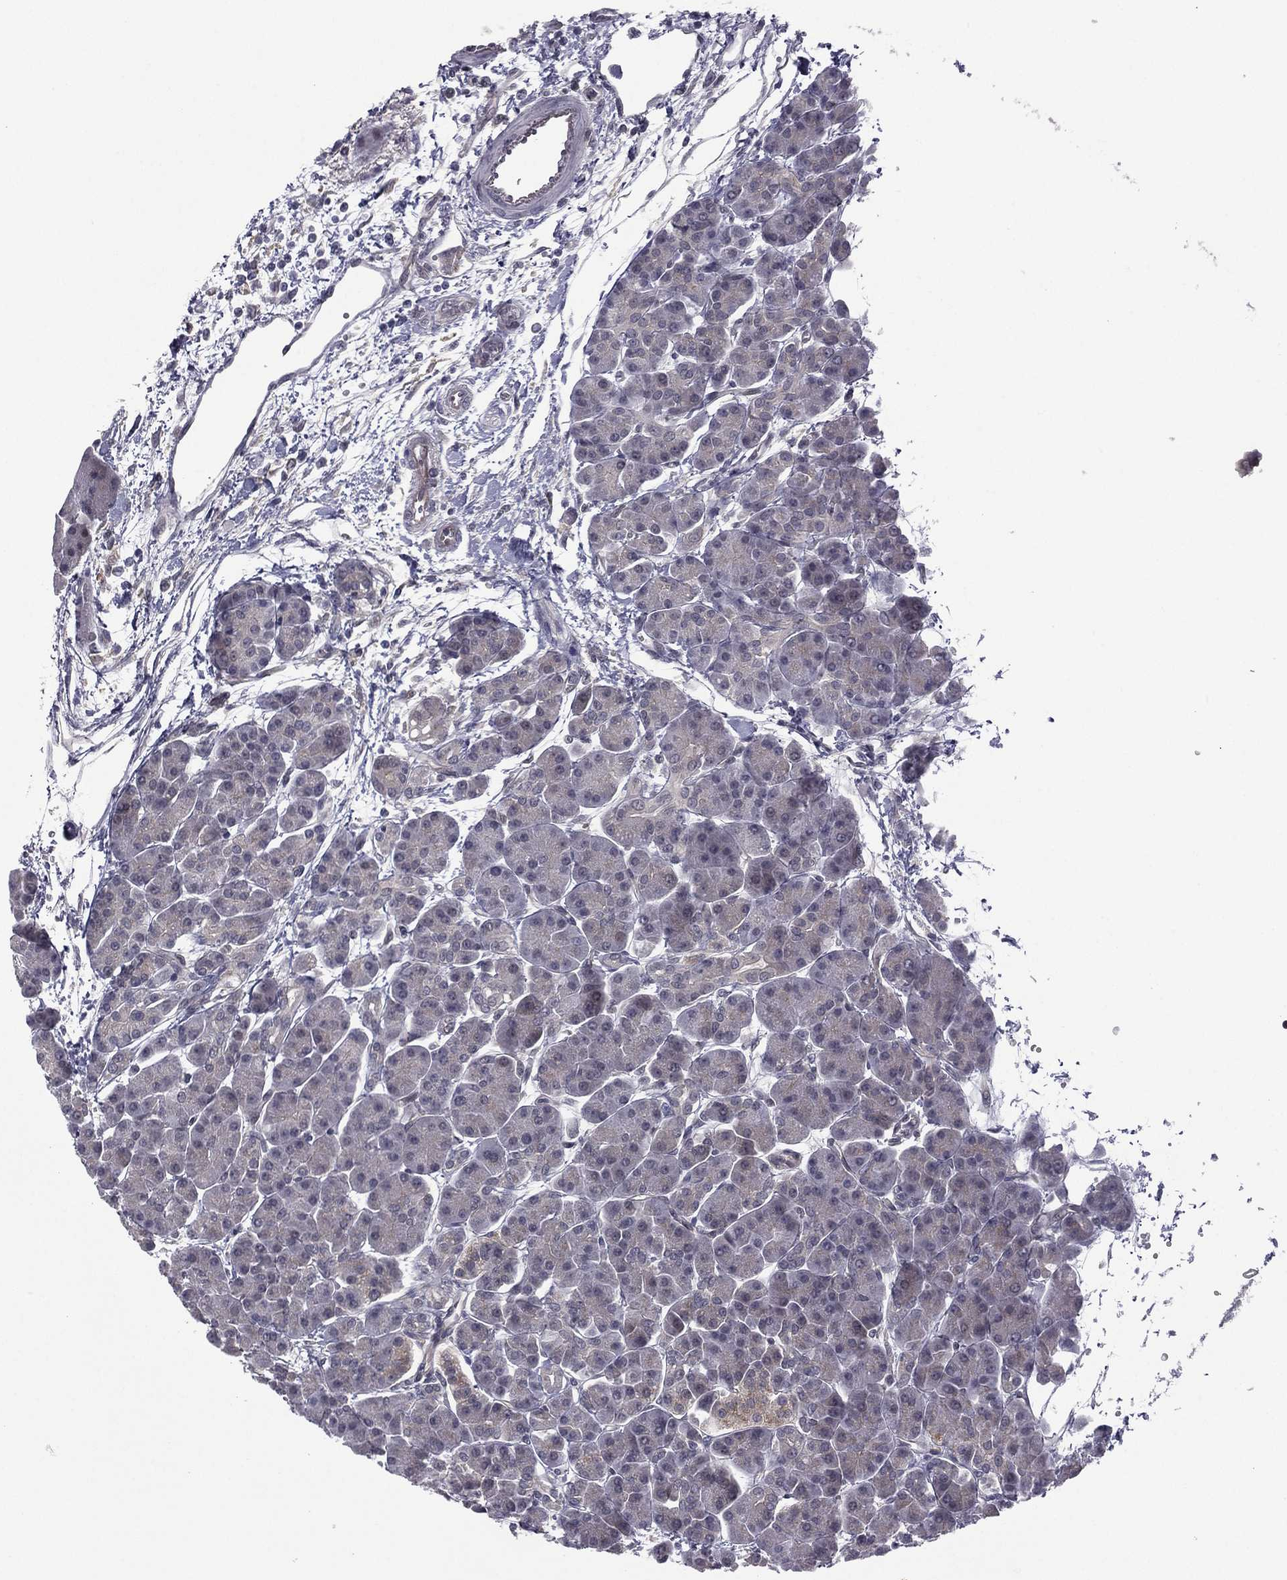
{"staining": {"intensity": "negative", "quantity": "none", "location": "none"}, "tissue": "pancreas", "cell_type": "Exocrine glandular cells", "image_type": "normal", "snomed": [{"axis": "morphology", "description": "Normal tissue, NOS"}, {"axis": "topography", "description": "Pancreas"}], "caption": "DAB (3,3'-diaminobenzidine) immunohistochemical staining of normal pancreas exhibits no significant staining in exocrine glandular cells. (DAB (3,3'-diaminobenzidine) immunohistochemistry with hematoxylin counter stain).", "gene": "ACTRT2", "patient": {"sex": "female", "age": 63}}